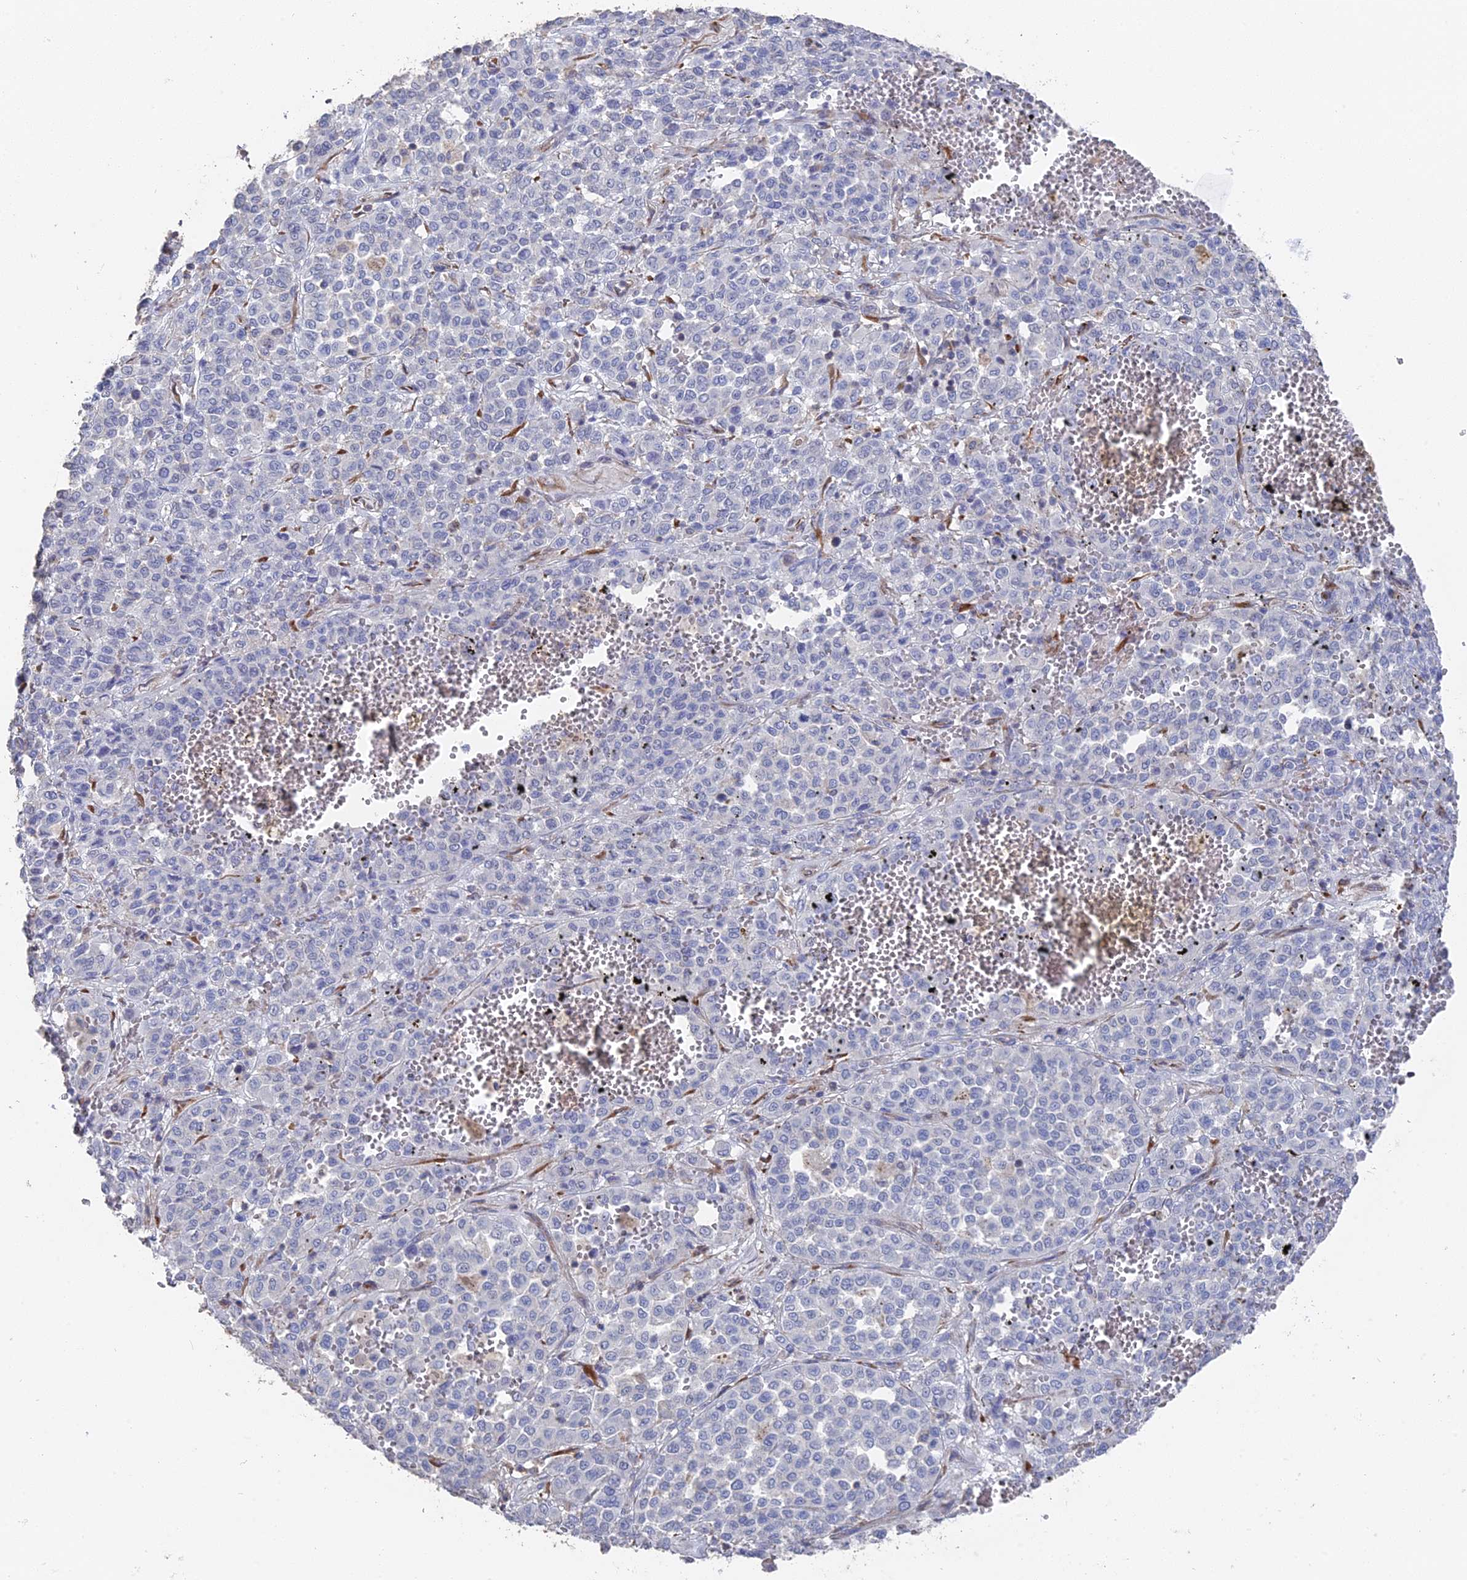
{"staining": {"intensity": "negative", "quantity": "none", "location": "none"}, "tissue": "melanoma", "cell_type": "Tumor cells", "image_type": "cancer", "snomed": [{"axis": "morphology", "description": "Malignant melanoma, Metastatic site"}, {"axis": "topography", "description": "Pancreas"}], "caption": "Immunohistochemical staining of human malignant melanoma (metastatic site) shows no significant expression in tumor cells.", "gene": "SEMG2", "patient": {"sex": "female", "age": 30}}